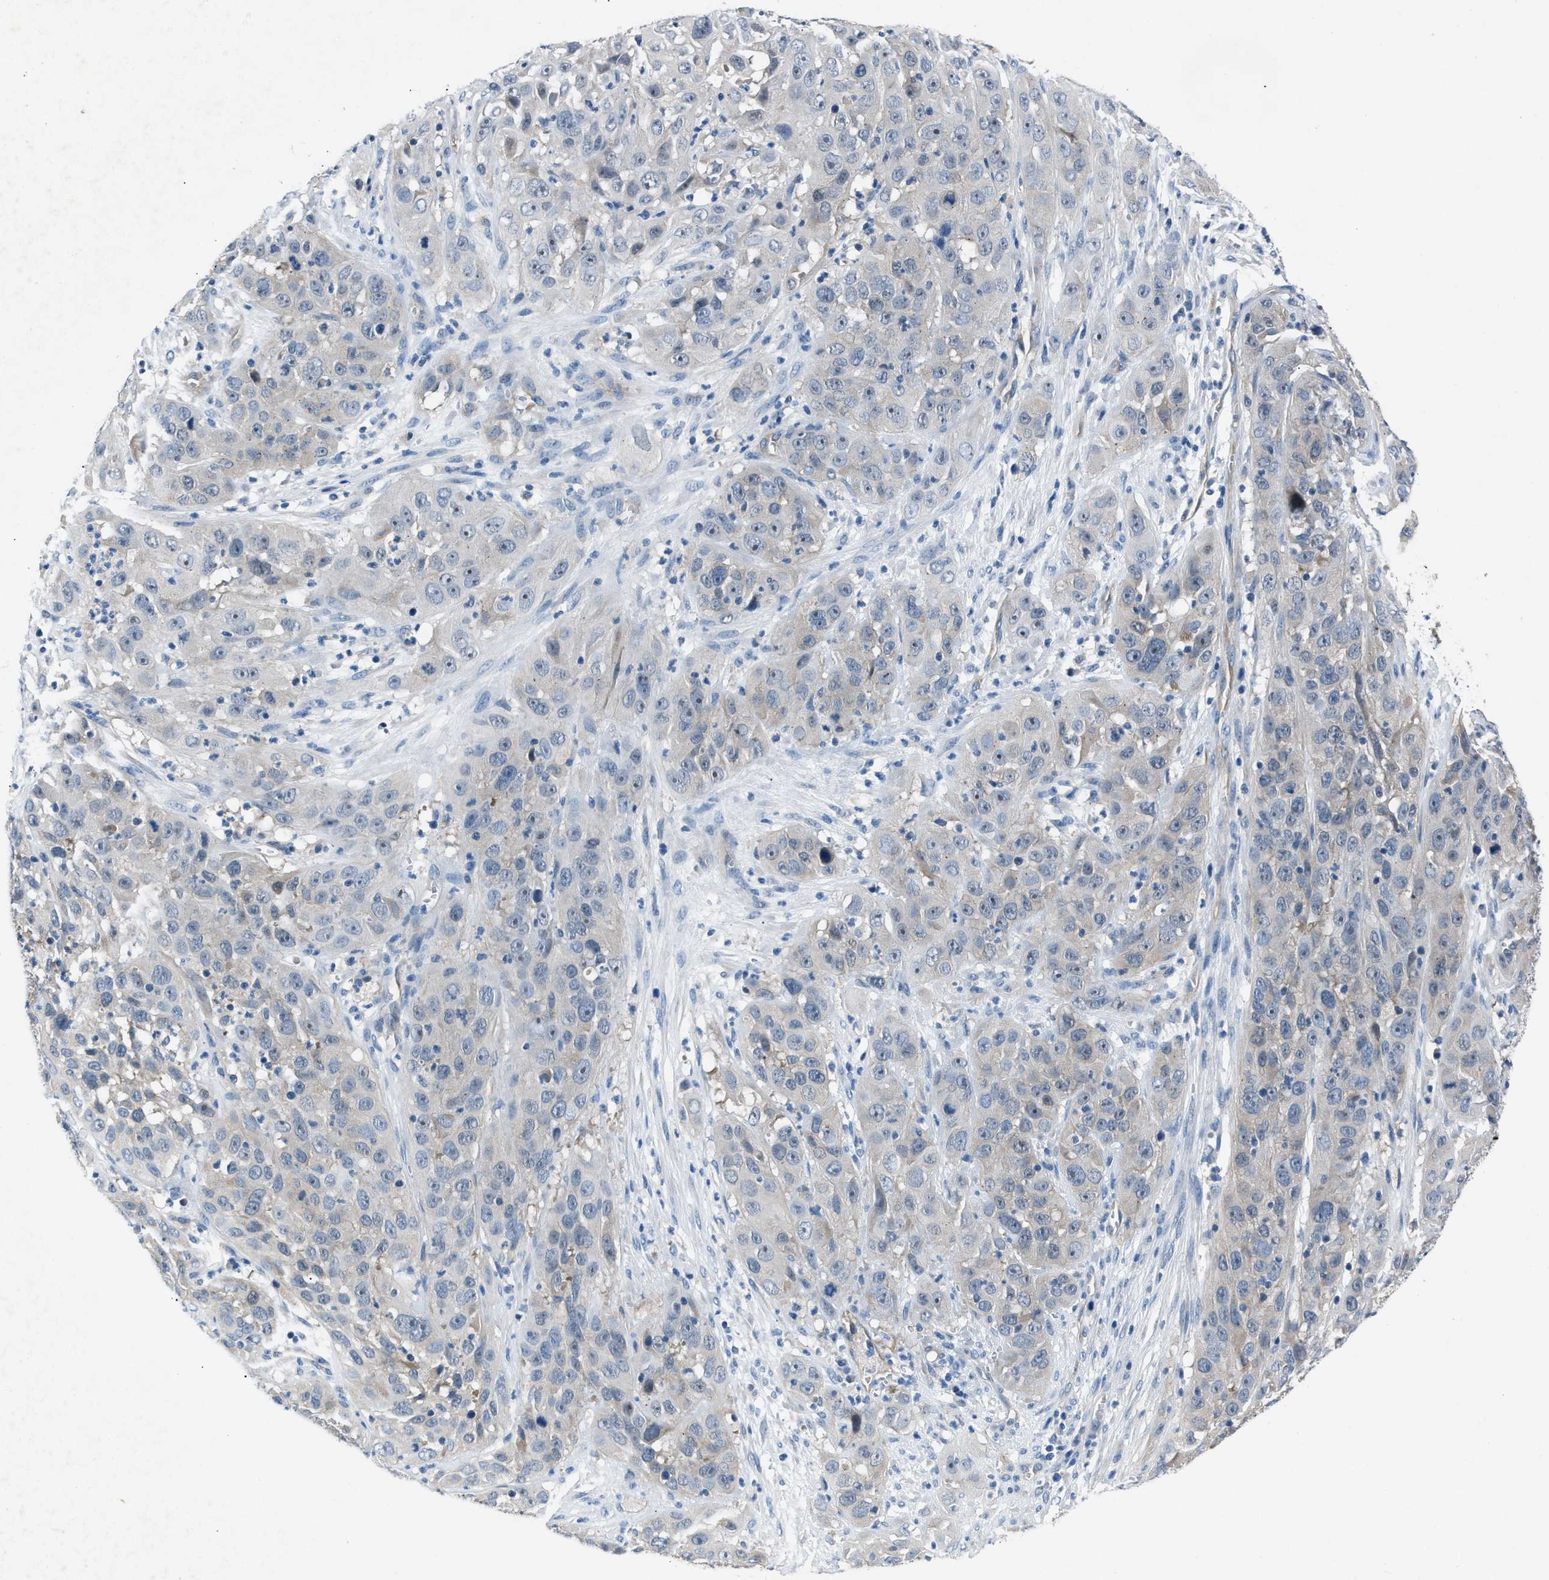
{"staining": {"intensity": "weak", "quantity": "<25%", "location": "nuclear"}, "tissue": "cervical cancer", "cell_type": "Tumor cells", "image_type": "cancer", "snomed": [{"axis": "morphology", "description": "Squamous cell carcinoma, NOS"}, {"axis": "topography", "description": "Cervix"}], "caption": "There is no significant positivity in tumor cells of cervical cancer (squamous cell carcinoma).", "gene": "DNAAF5", "patient": {"sex": "female", "age": 32}}